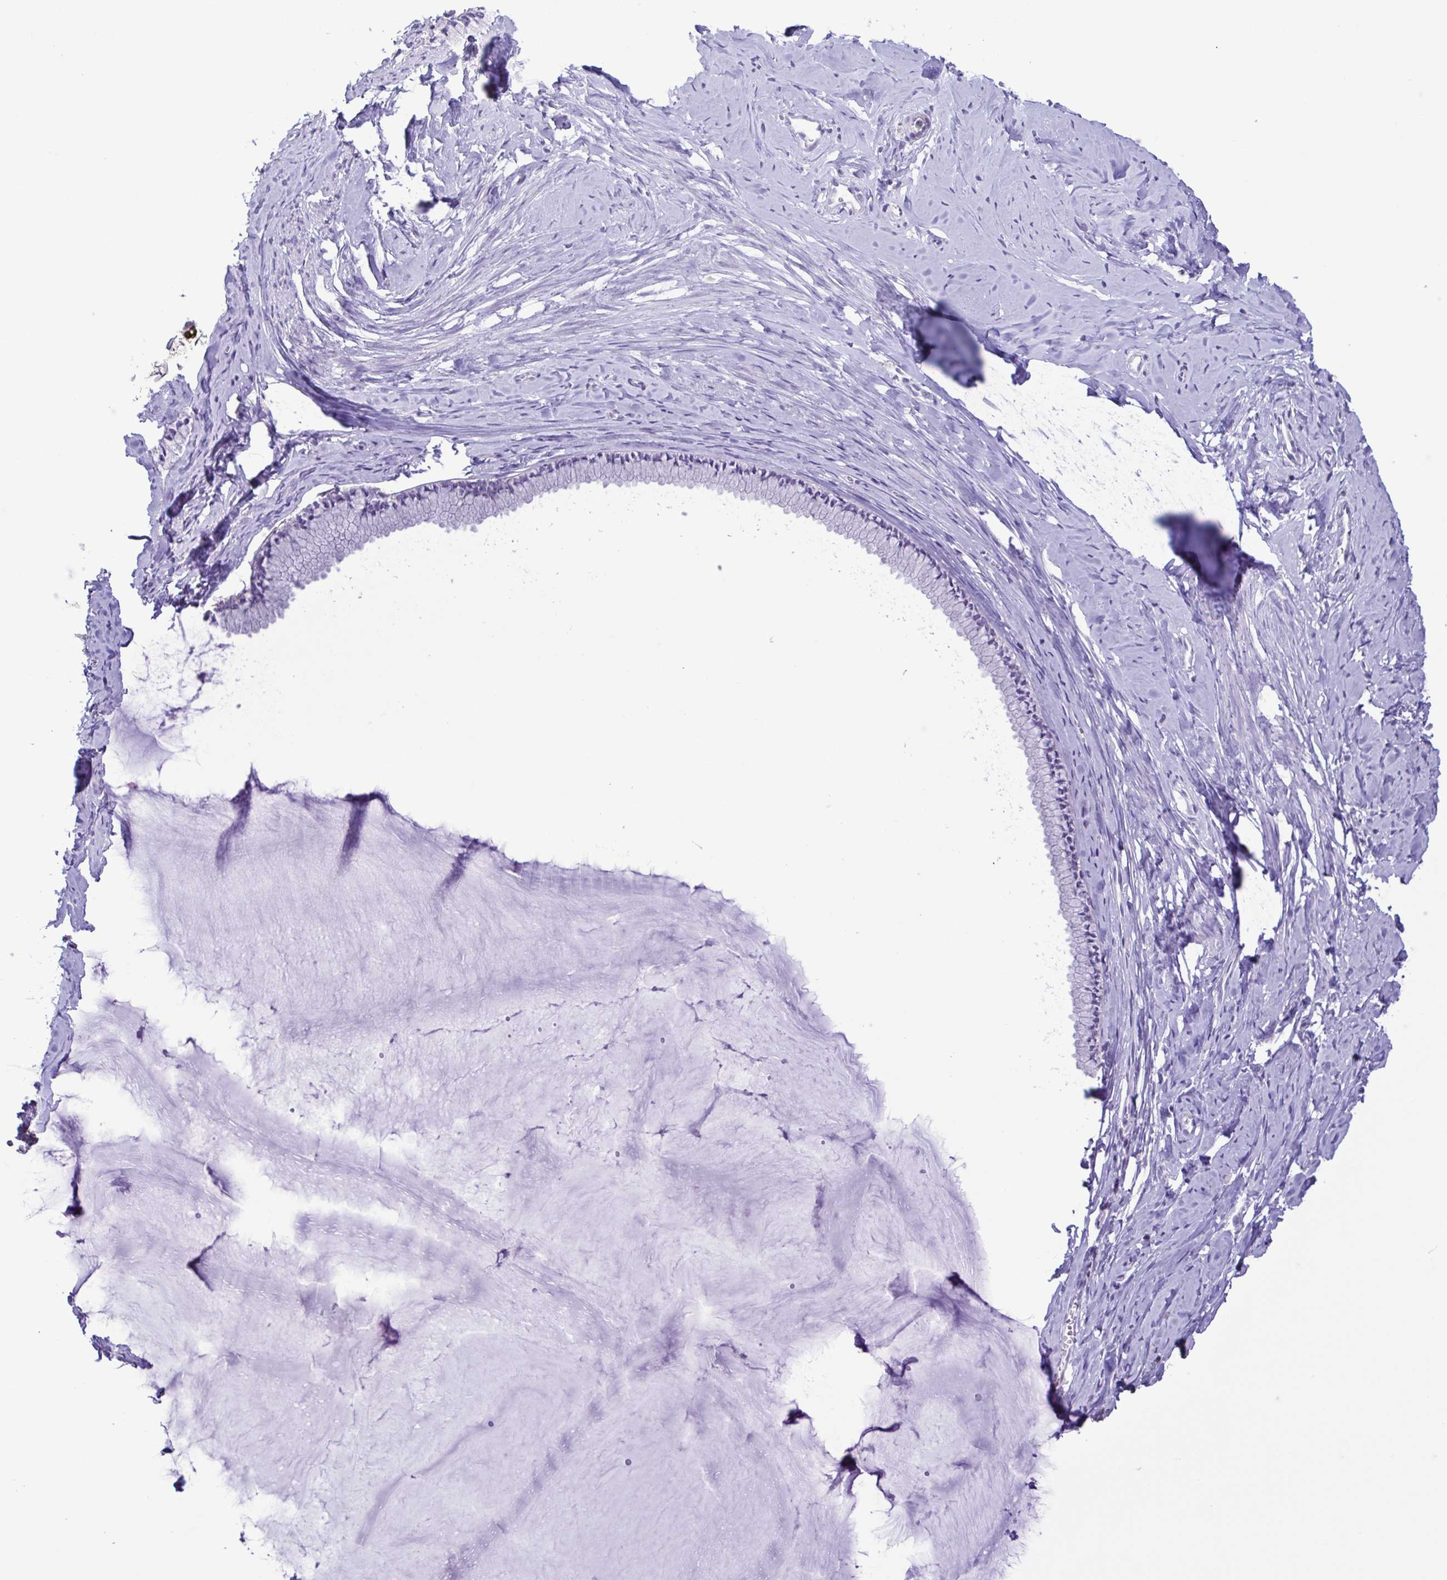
{"staining": {"intensity": "negative", "quantity": "none", "location": "none"}, "tissue": "cervix", "cell_type": "Glandular cells", "image_type": "normal", "snomed": [{"axis": "morphology", "description": "Normal tissue, NOS"}, {"axis": "topography", "description": "Cervix"}], "caption": "The image reveals no significant expression in glandular cells of cervix. Brightfield microscopy of immunohistochemistry stained with DAB (3,3'-diaminobenzidine) (brown) and hematoxylin (blue), captured at high magnification.", "gene": "CYP17A1", "patient": {"sex": "female", "age": 40}}